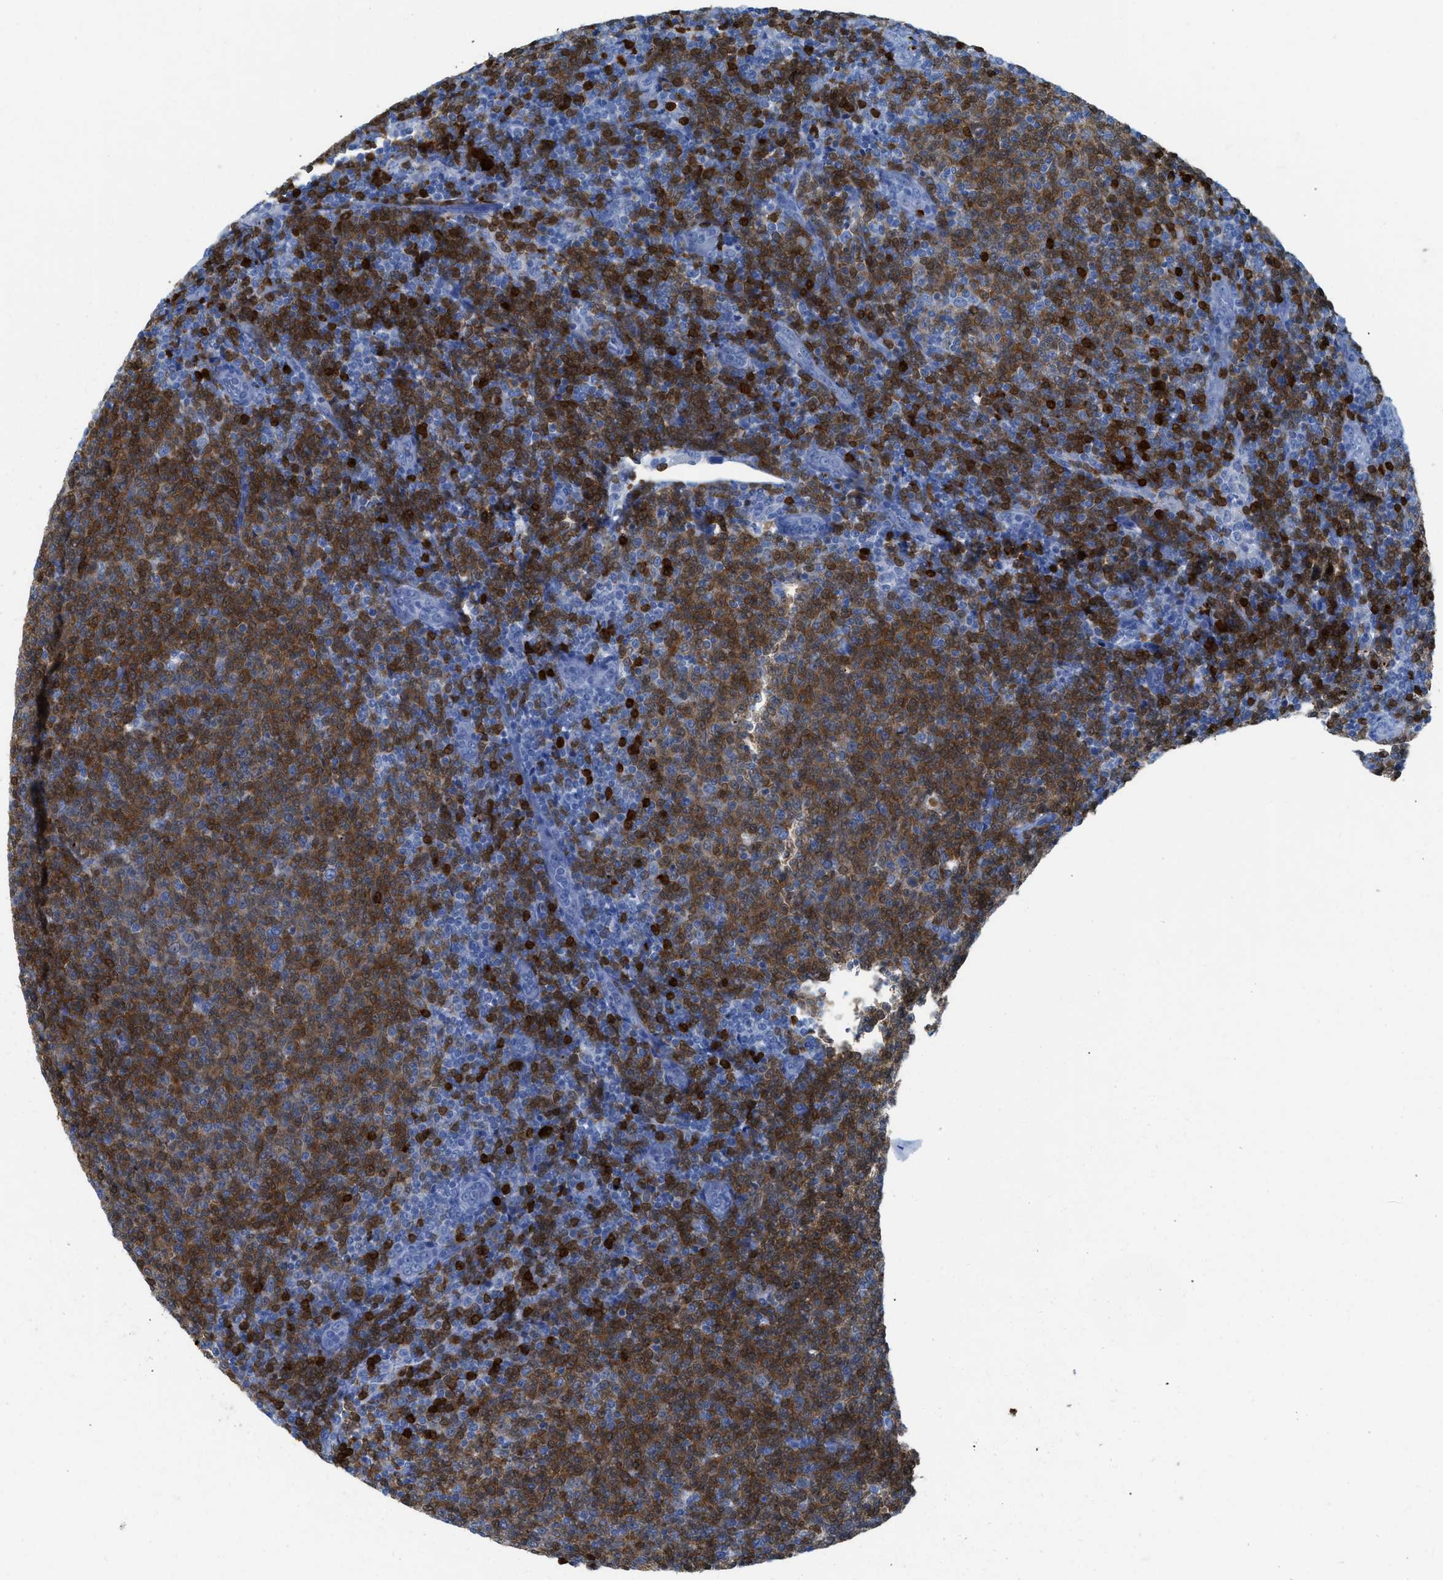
{"staining": {"intensity": "moderate", "quantity": "25%-75%", "location": "cytoplasmic/membranous,nuclear"}, "tissue": "lymphoma", "cell_type": "Tumor cells", "image_type": "cancer", "snomed": [{"axis": "morphology", "description": "Malignant lymphoma, non-Hodgkin's type, Low grade"}, {"axis": "topography", "description": "Lymph node"}], "caption": "Moderate cytoplasmic/membranous and nuclear positivity is appreciated in approximately 25%-75% of tumor cells in lymphoma. (DAB IHC with brightfield microscopy, high magnification).", "gene": "TCL1A", "patient": {"sex": "male", "age": 66}}